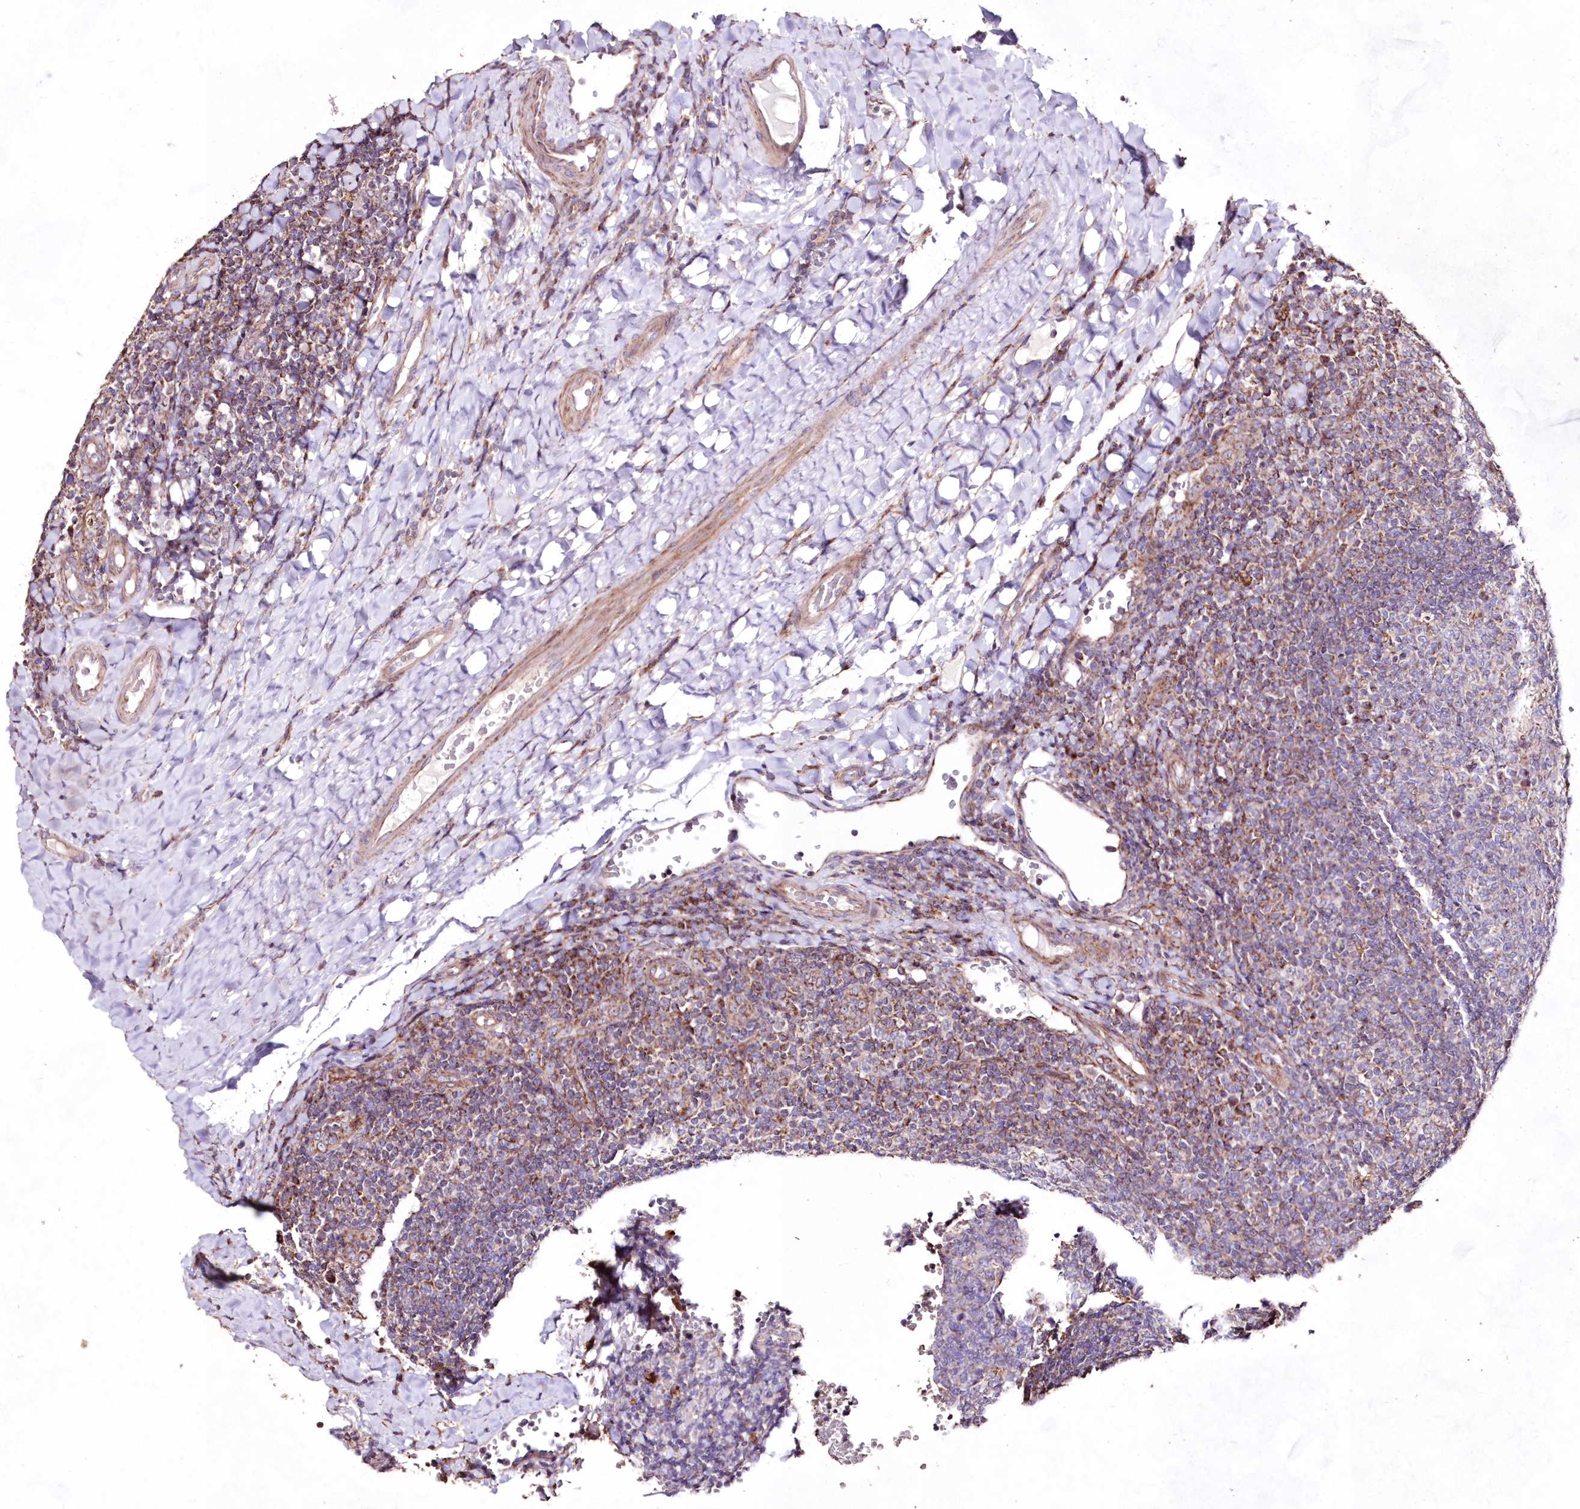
{"staining": {"intensity": "weak", "quantity": "<25%", "location": "cytoplasmic/membranous"}, "tissue": "tonsil", "cell_type": "Germinal center cells", "image_type": "normal", "snomed": [{"axis": "morphology", "description": "Normal tissue, NOS"}, {"axis": "topography", "description": "Tonsil"}], "caption": "Protein analysis of unremarkable tonsil demonstrates no significant expression in germinal center cells.", "gene": "HADHB", "patient": {"sex": "male", "age": 17}}